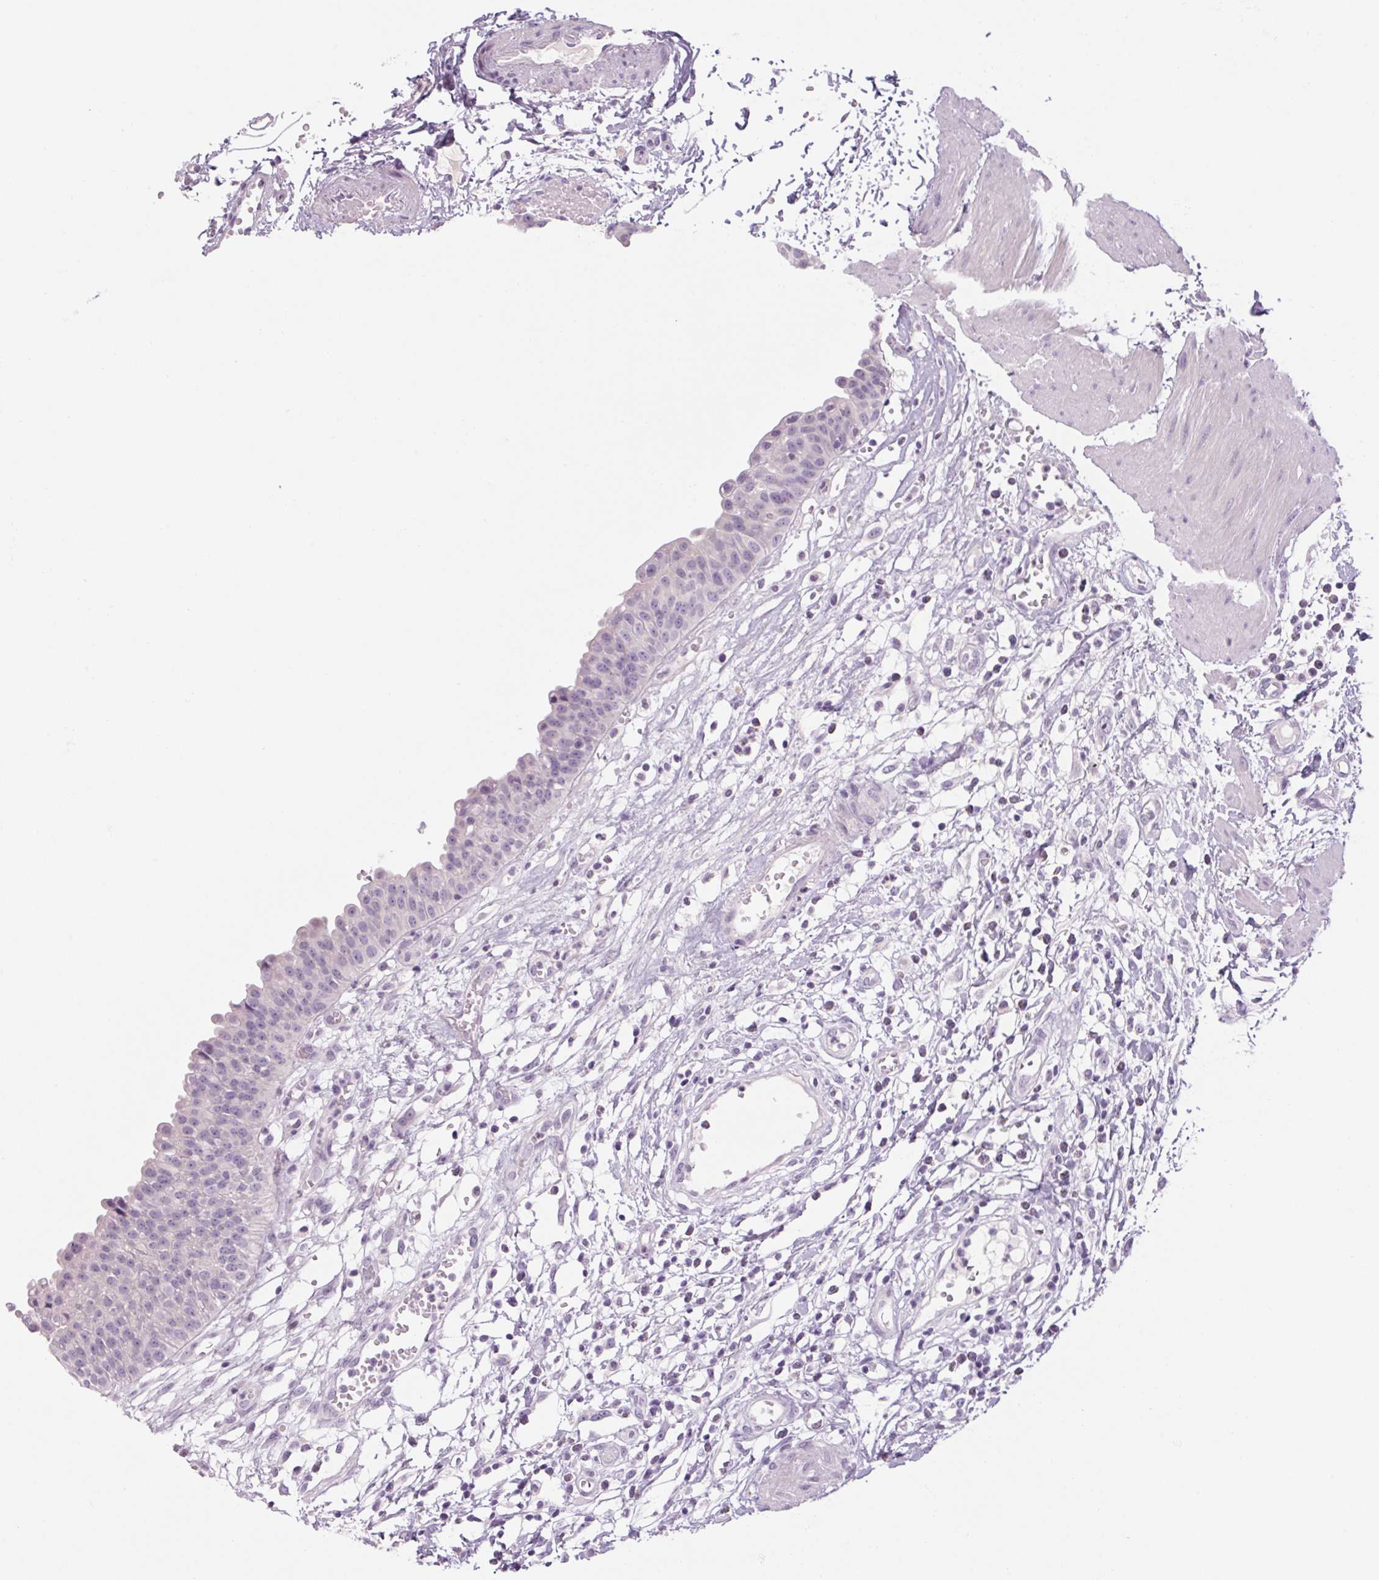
{"staining": {"intensity": "negative", "quantity": "none", "location": "none"}, "tissue": "urinary bladder", "cell_type": "Urothelial cells", "image_type": "normal", "snomed": [{"axis": "morphology", "description": "Normal tissue, NOS"}, {"axis": "topography", "description": "Urinary bladder"}], "caption": "Protein analysis of benign urinary bladder displays no significant expression in urothelial cells. (DAB immunohistochemistry with hematoxylin counter stain).", "gene": "RPTN", "patient": {"sex": "male", "age": 64}}